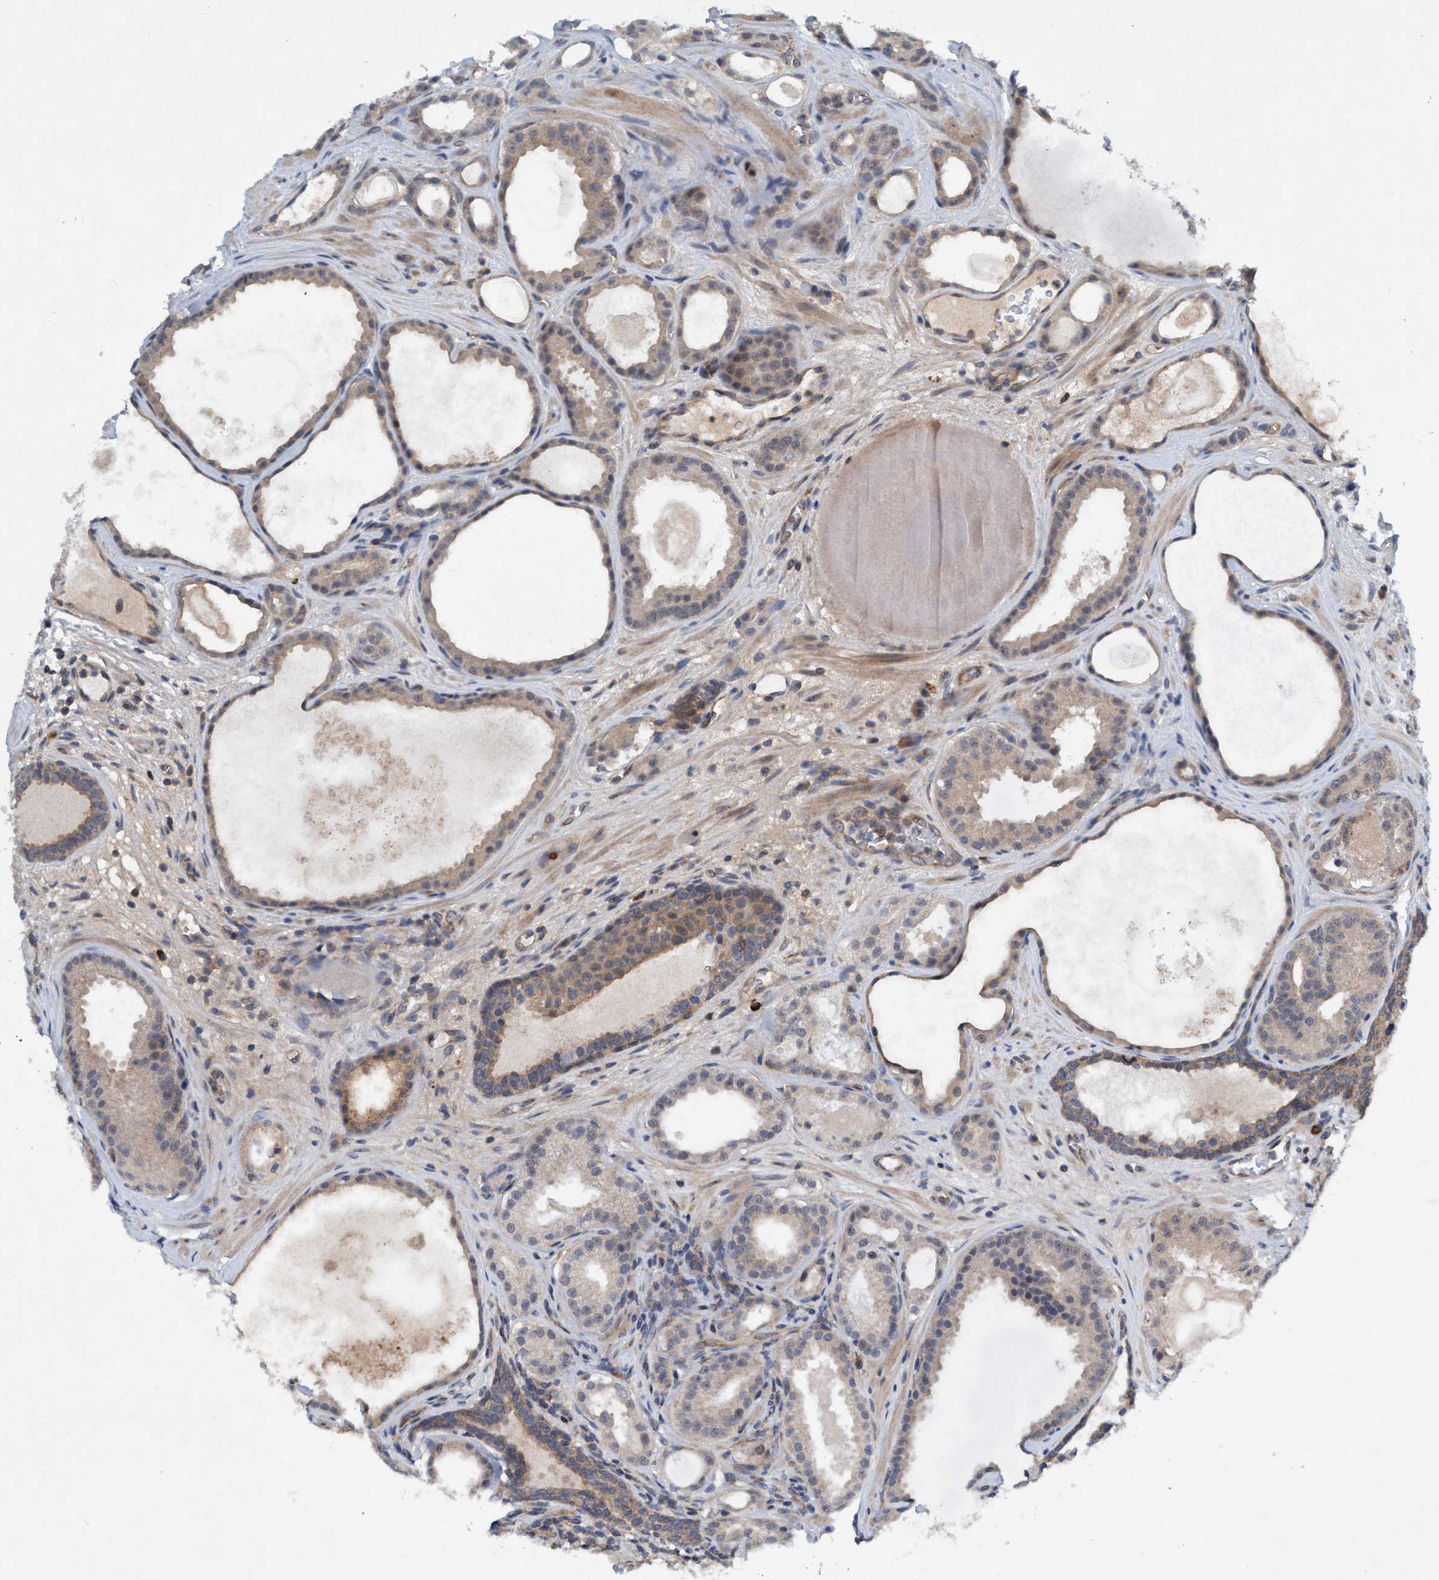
{"staining": {"intensity": "weak", "quantity": "25%-75%", "location": "cytoplasmic/membranous"}, "tissue": "prostate cancer", "cell_type": "Tumor cells", "image_type": "cancer", "snomed": [{"axis": "morphology", "description": "Adenocarcinoma, High grade"}, {"axis": "topography", "description": "Prostate"}], "caption": "Weak cytoplasmic/membranous protein staining is appreciated in approximately 25%-75% of tumor cells in prostate cancer.", "gene": "TRIM65", "patient": {"sex": "male", "age": 60}}